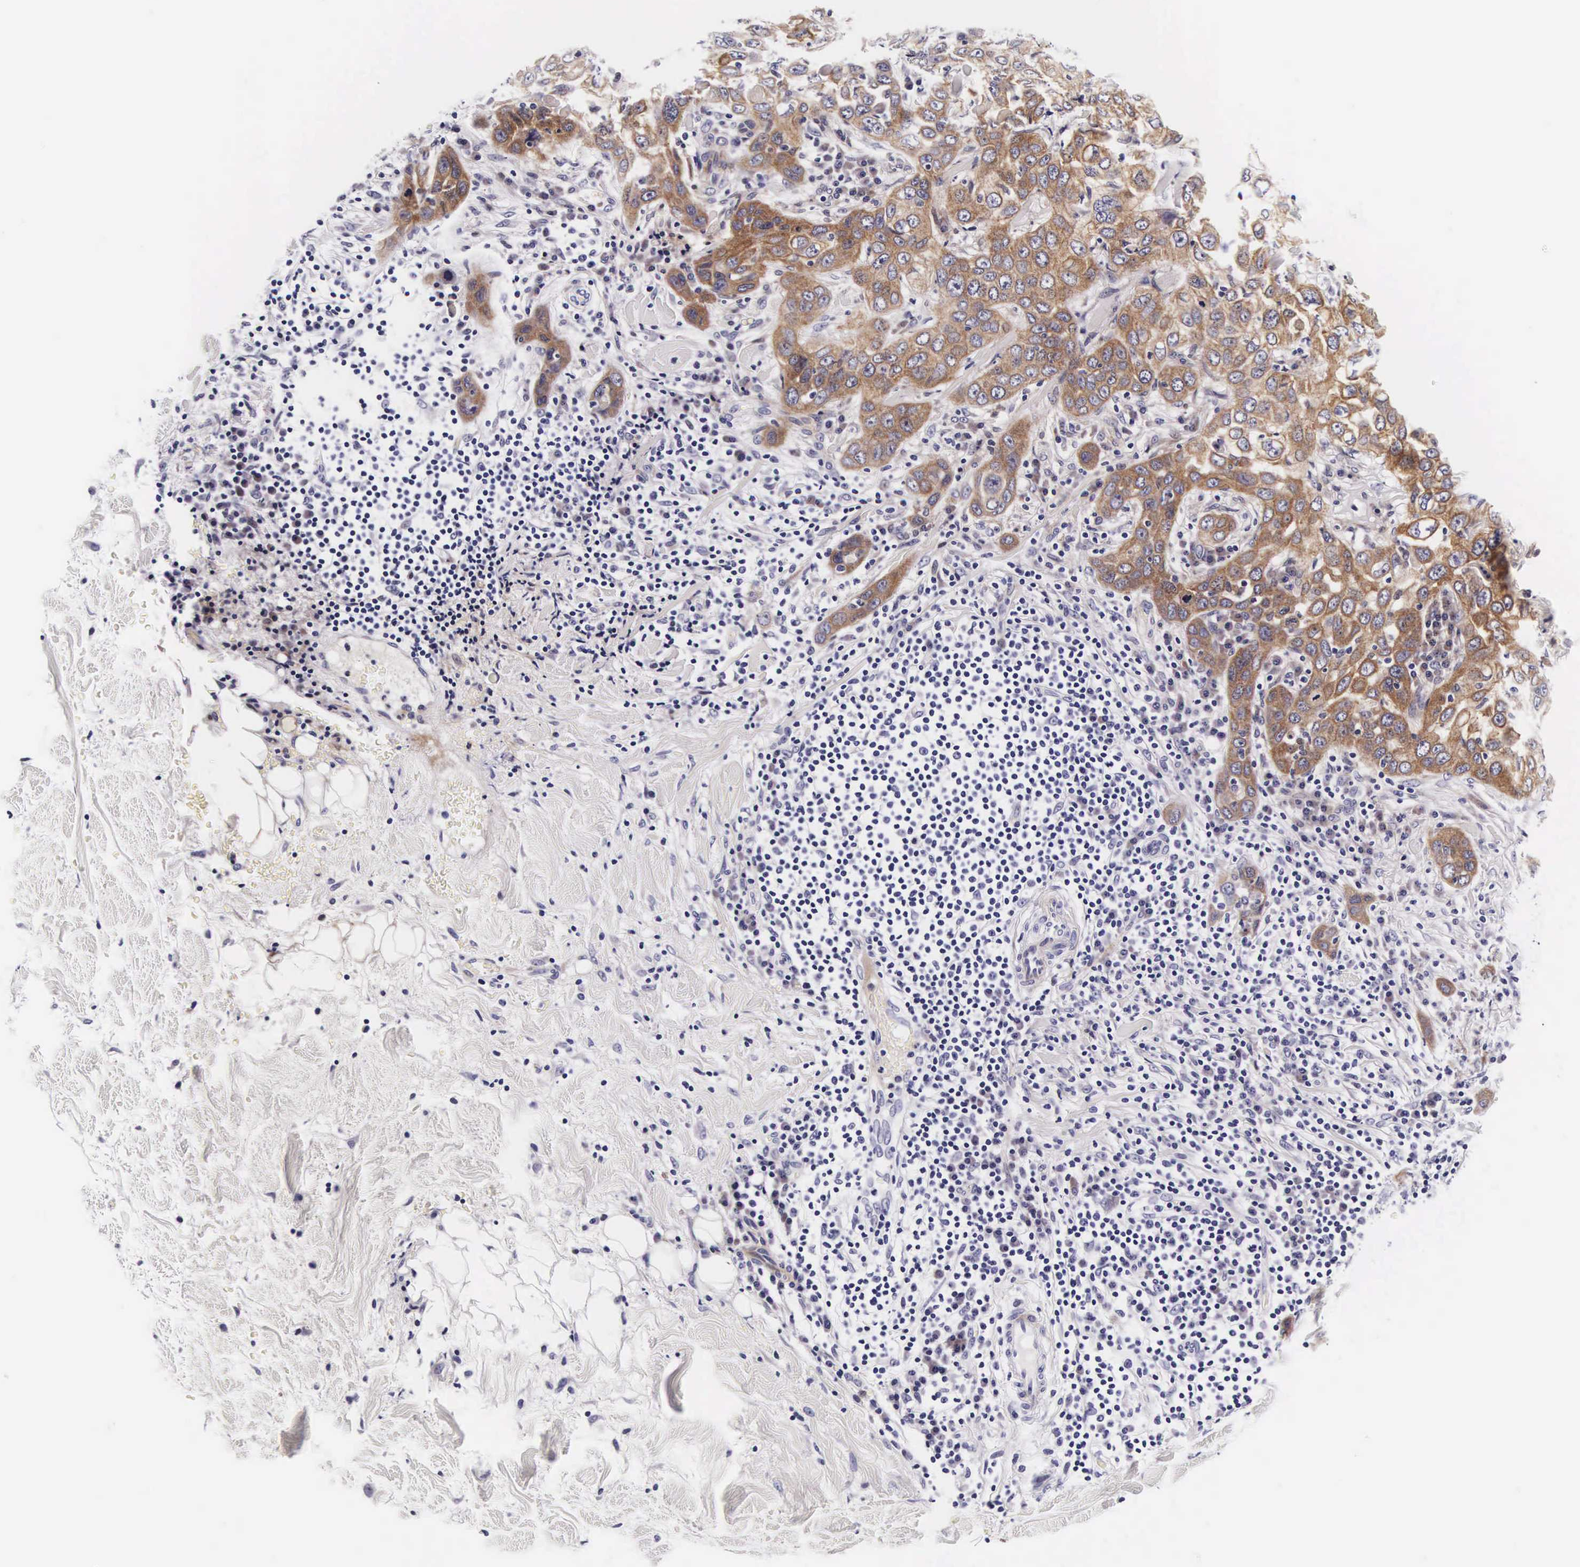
{"staining": {"intensity": "weak", "quantity": "25%-75%", "location": "cytoplasmic/membranous"}, "tissue": "skin cancer", "cell_type": "Tumor cells", "image_type": "cancer", "snomed": [{"axis": "morphology", "description": "Squamous cell carcinoma, NOS"}, {"axis": "topography", "description": "Skin"}], "caption": "Immunohistochemical staining of human skin squamous cell carcinoma displays low levels of weak cytoplasmic/membranous protein positivity in about 25%-75% of tumor cells.", "gene": "UPRT", "patient": {"sex": "male", "age": 84}}